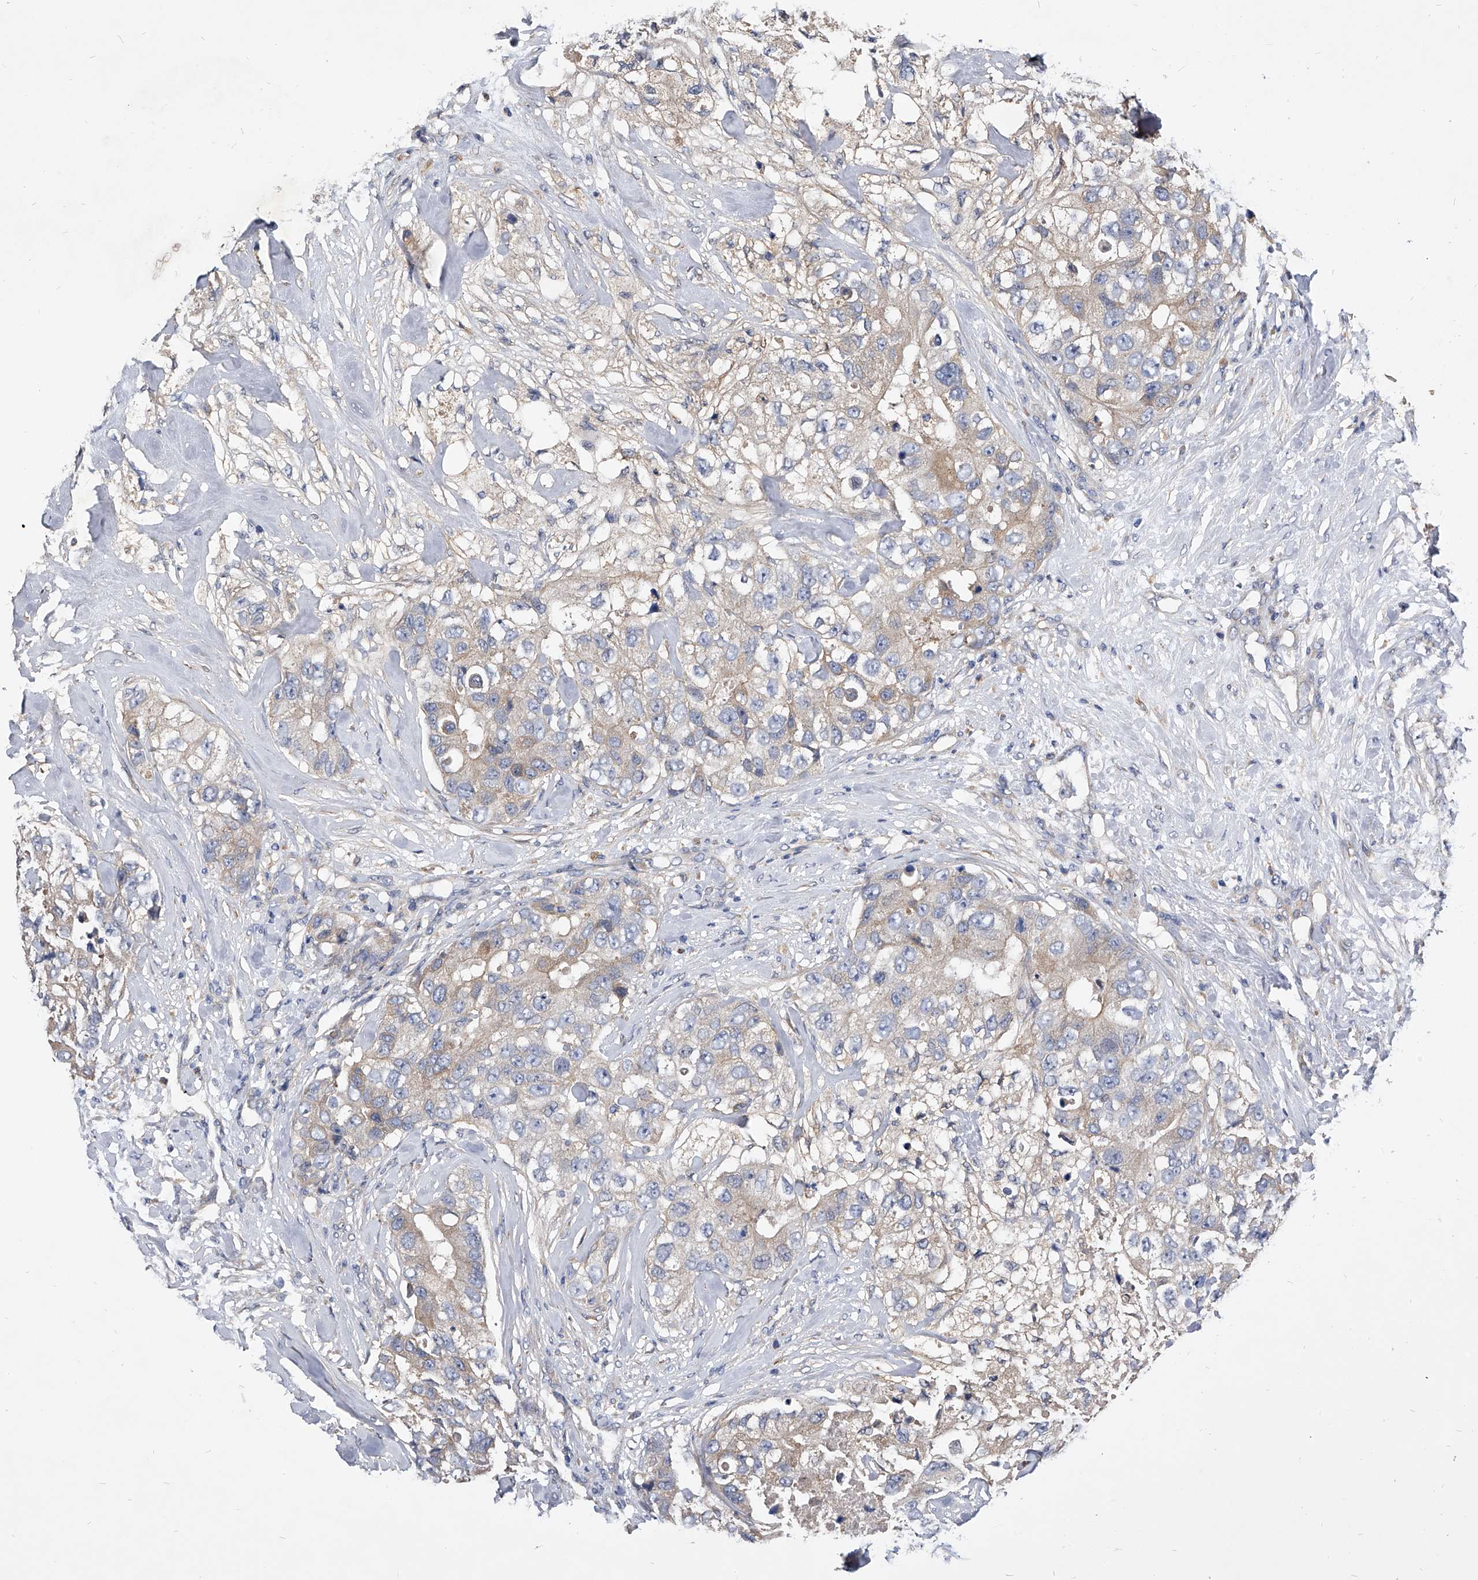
{"staining": {"intensity": "weak", "quantity": "<25%", "location": "cytoplasmic/membranous"}, "tissue": "breast cancer", "cell_type": "Tumor cells", "image_type": "cancer", "snomed": [{"axis": "morphology", "description": "Duct carcinoma"}, {"axis": "topography", "description": "Breast"}], "caption": "Immunohistochemical staining of invasive ductal carcinoma (breast) displays no significant expression in tumor cells. (Brightfield microscopy of DAB (3,3'-diaminobenzidine) IHC at high magnification).", "gene": "ARL4C", "patient": {"sex": "female", "age": 62}}